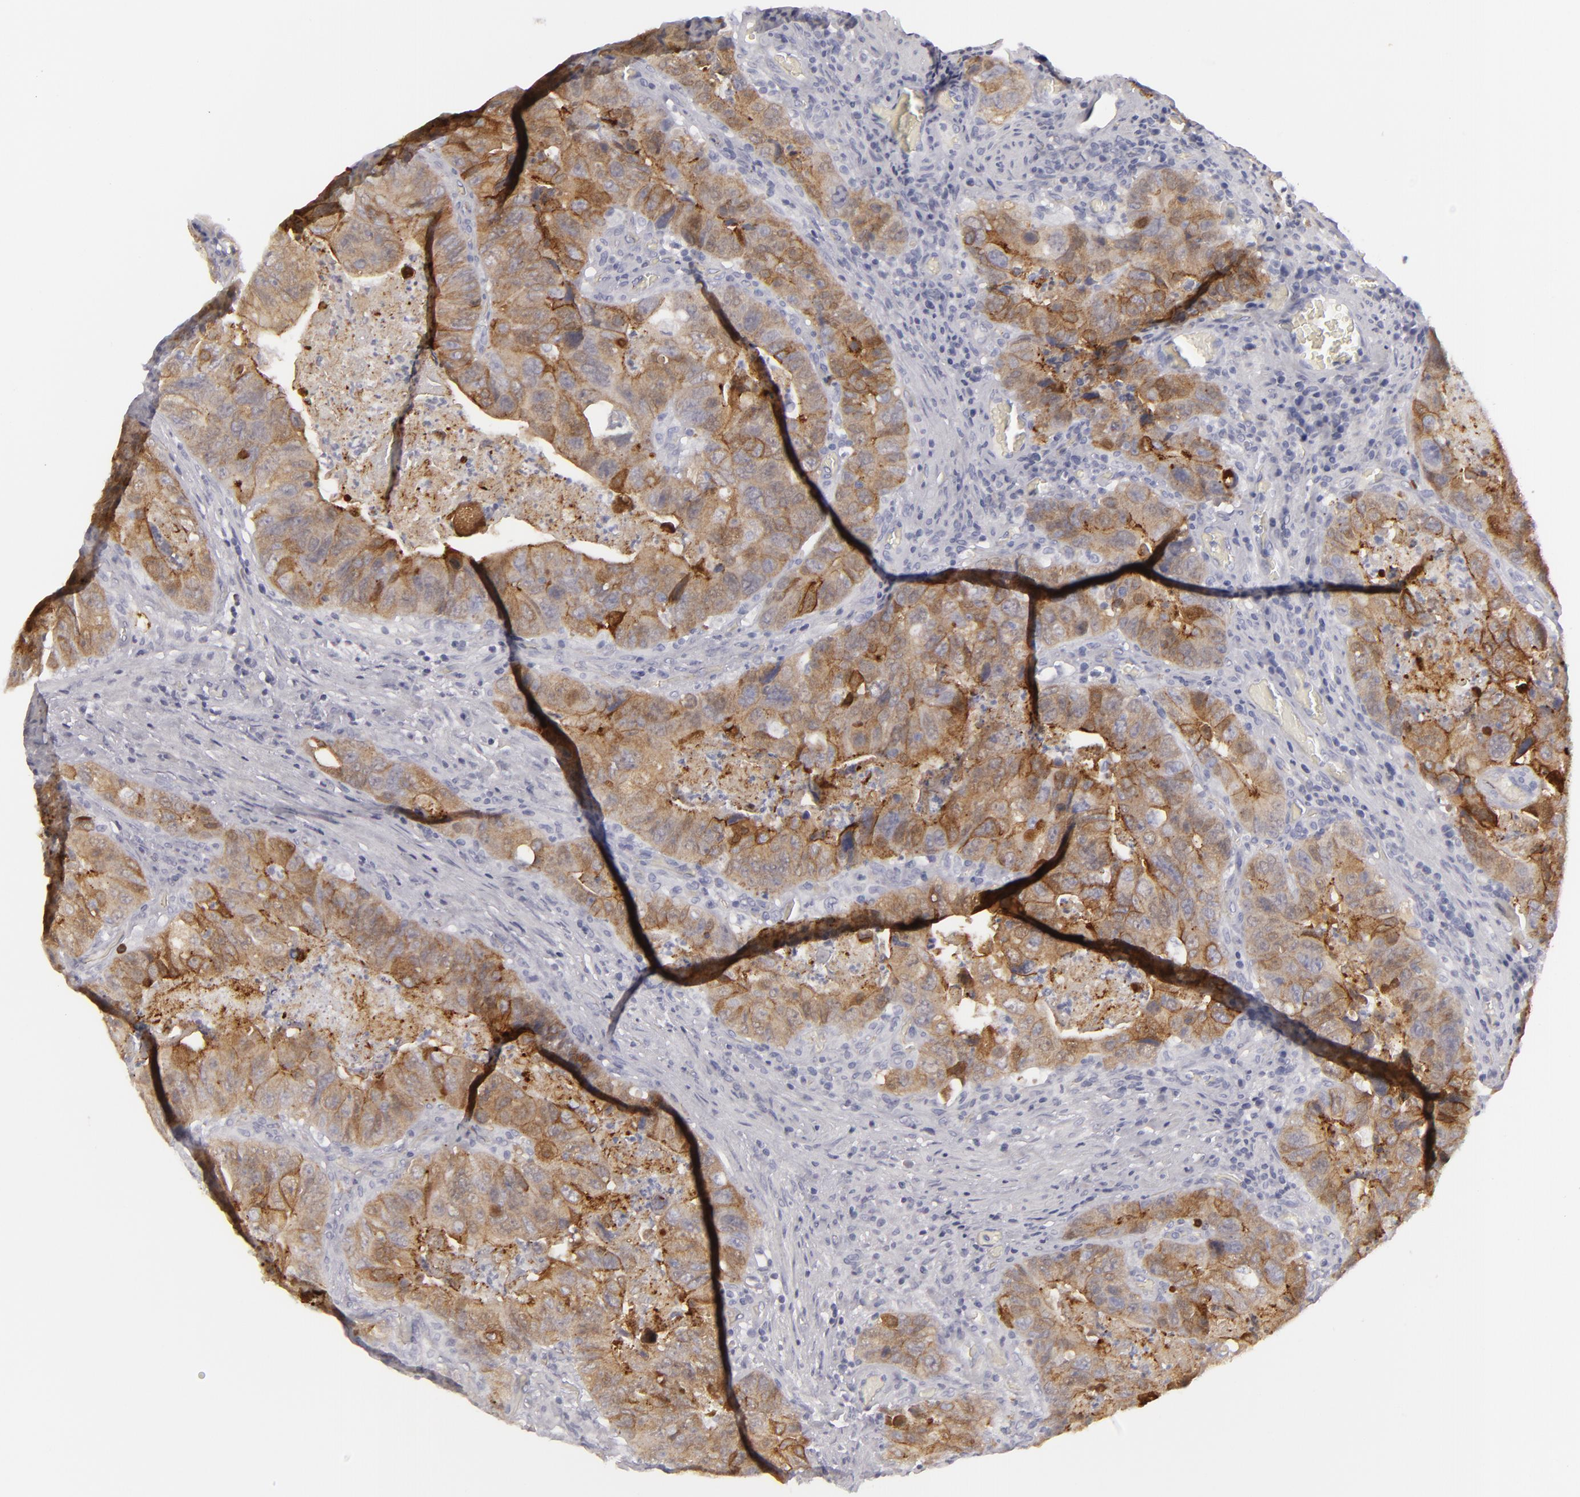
{"staining": {"intensity": "moderate", "quantity": ">75%", "location": "cytoplasmic/membranous"}, "tissue": "colorectal cancer", "cell_type": "Tumor cells", "image_type": "cancer", "snomed": [{"axis": "morphology", "description": "Adenocarcinoma, NOS"}, {"axis": "topography", "description": "Rectum"}], "caption": "Adenocarcinoma (colorectal) was stained to show a protein in brown. There is medium levels of moderate cytoplasmic/membranous staining in about >75% of tumor cells.", "gene": "JUP", "patient": {"sex": "female", "age": 82}}